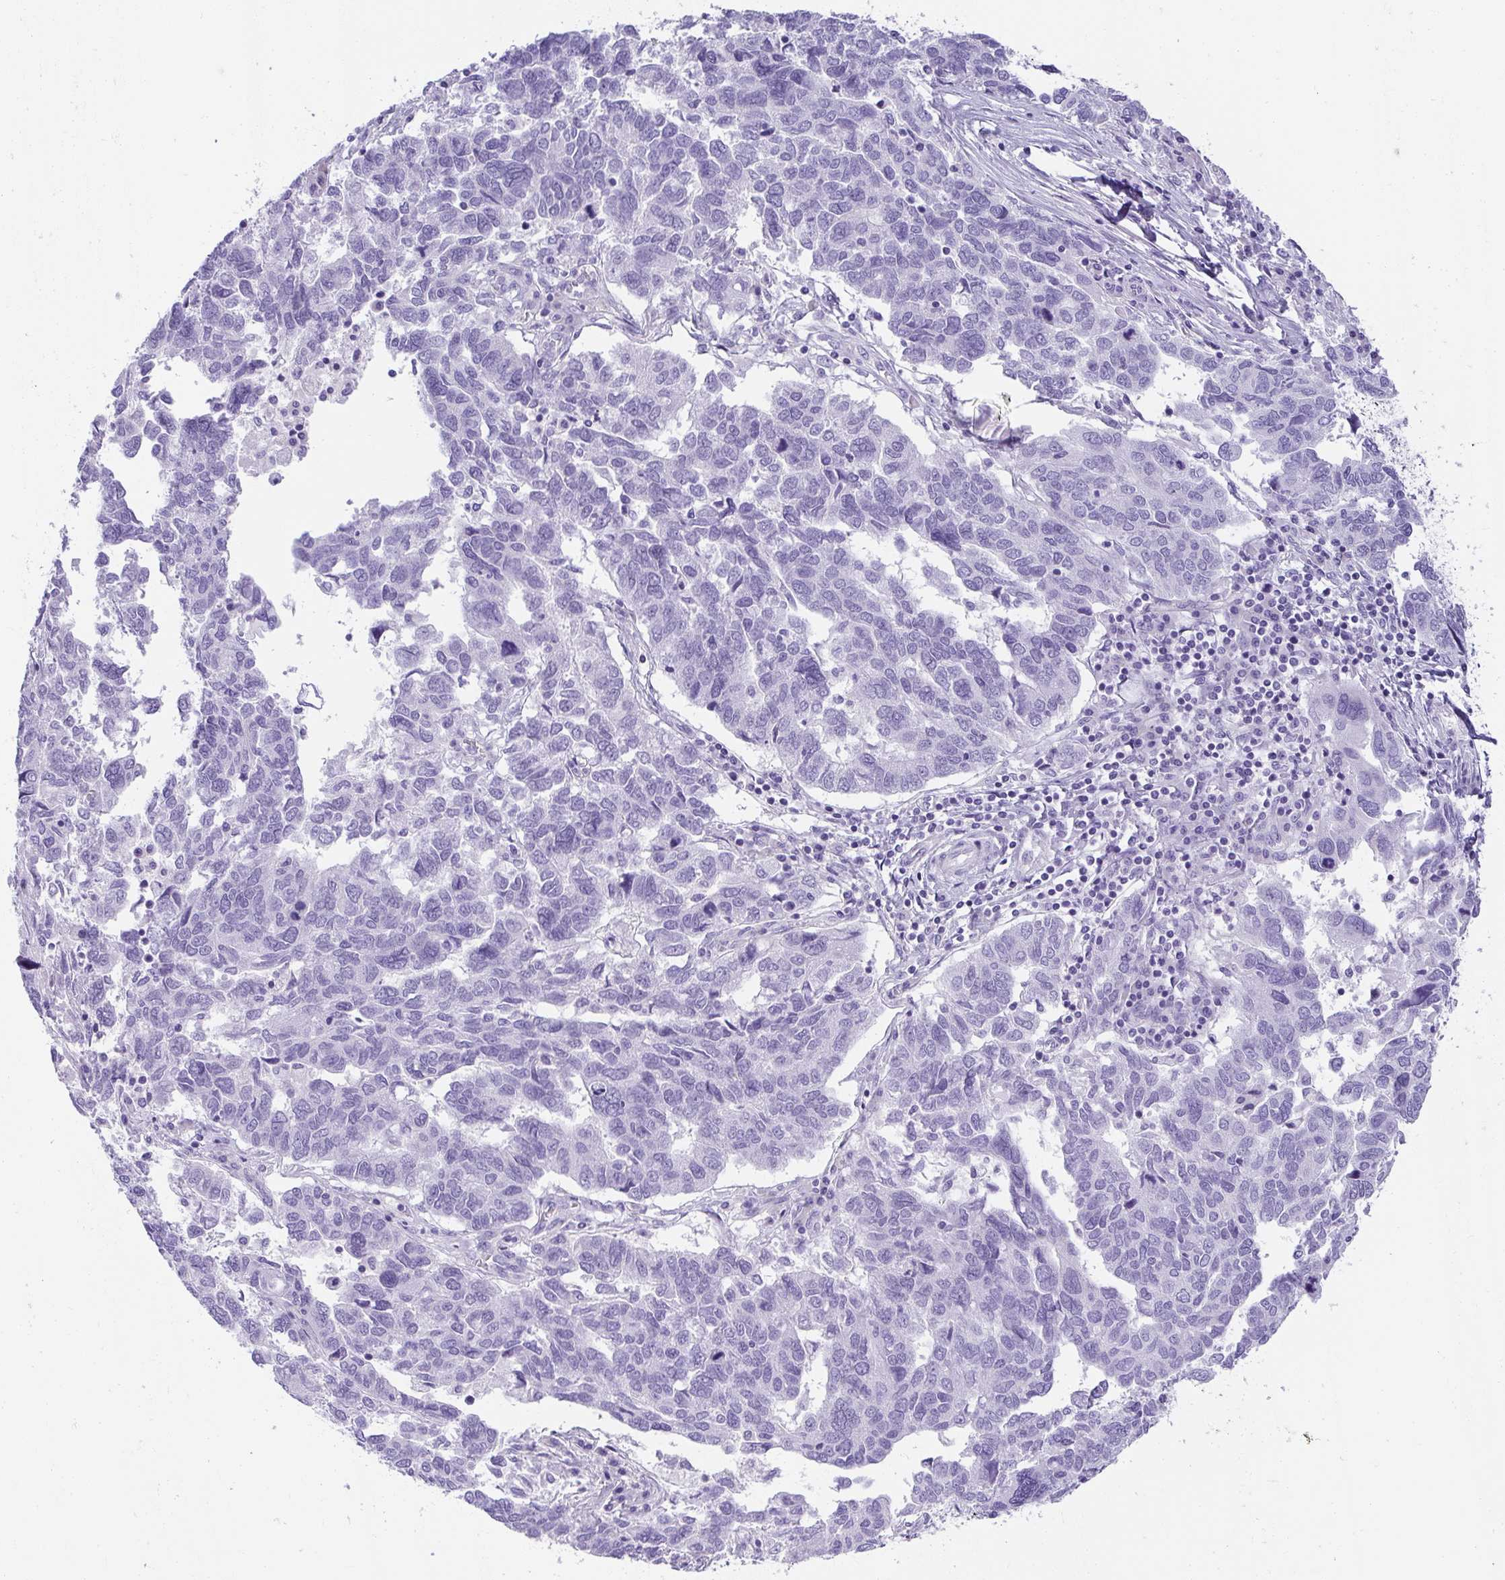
{"staining": {"intensity": "negative", "quantity": "none", "location": "none"}, "tissue": "ovarian cancer", "cell_type": "Tumor cells", "image_type": "cancer", "snomed": [{"axis": "morphology", "description": "Cystadenocarcinoma, serous, NOS"}, {"axis": "topography", "description": "Ovary"}], "caption": "Protein analysis of ovarian cancer demonstrates no significant positivity in tumor cells.", "gene": "PLPPR3", "patient": {"sex": "female", "age": 64}}